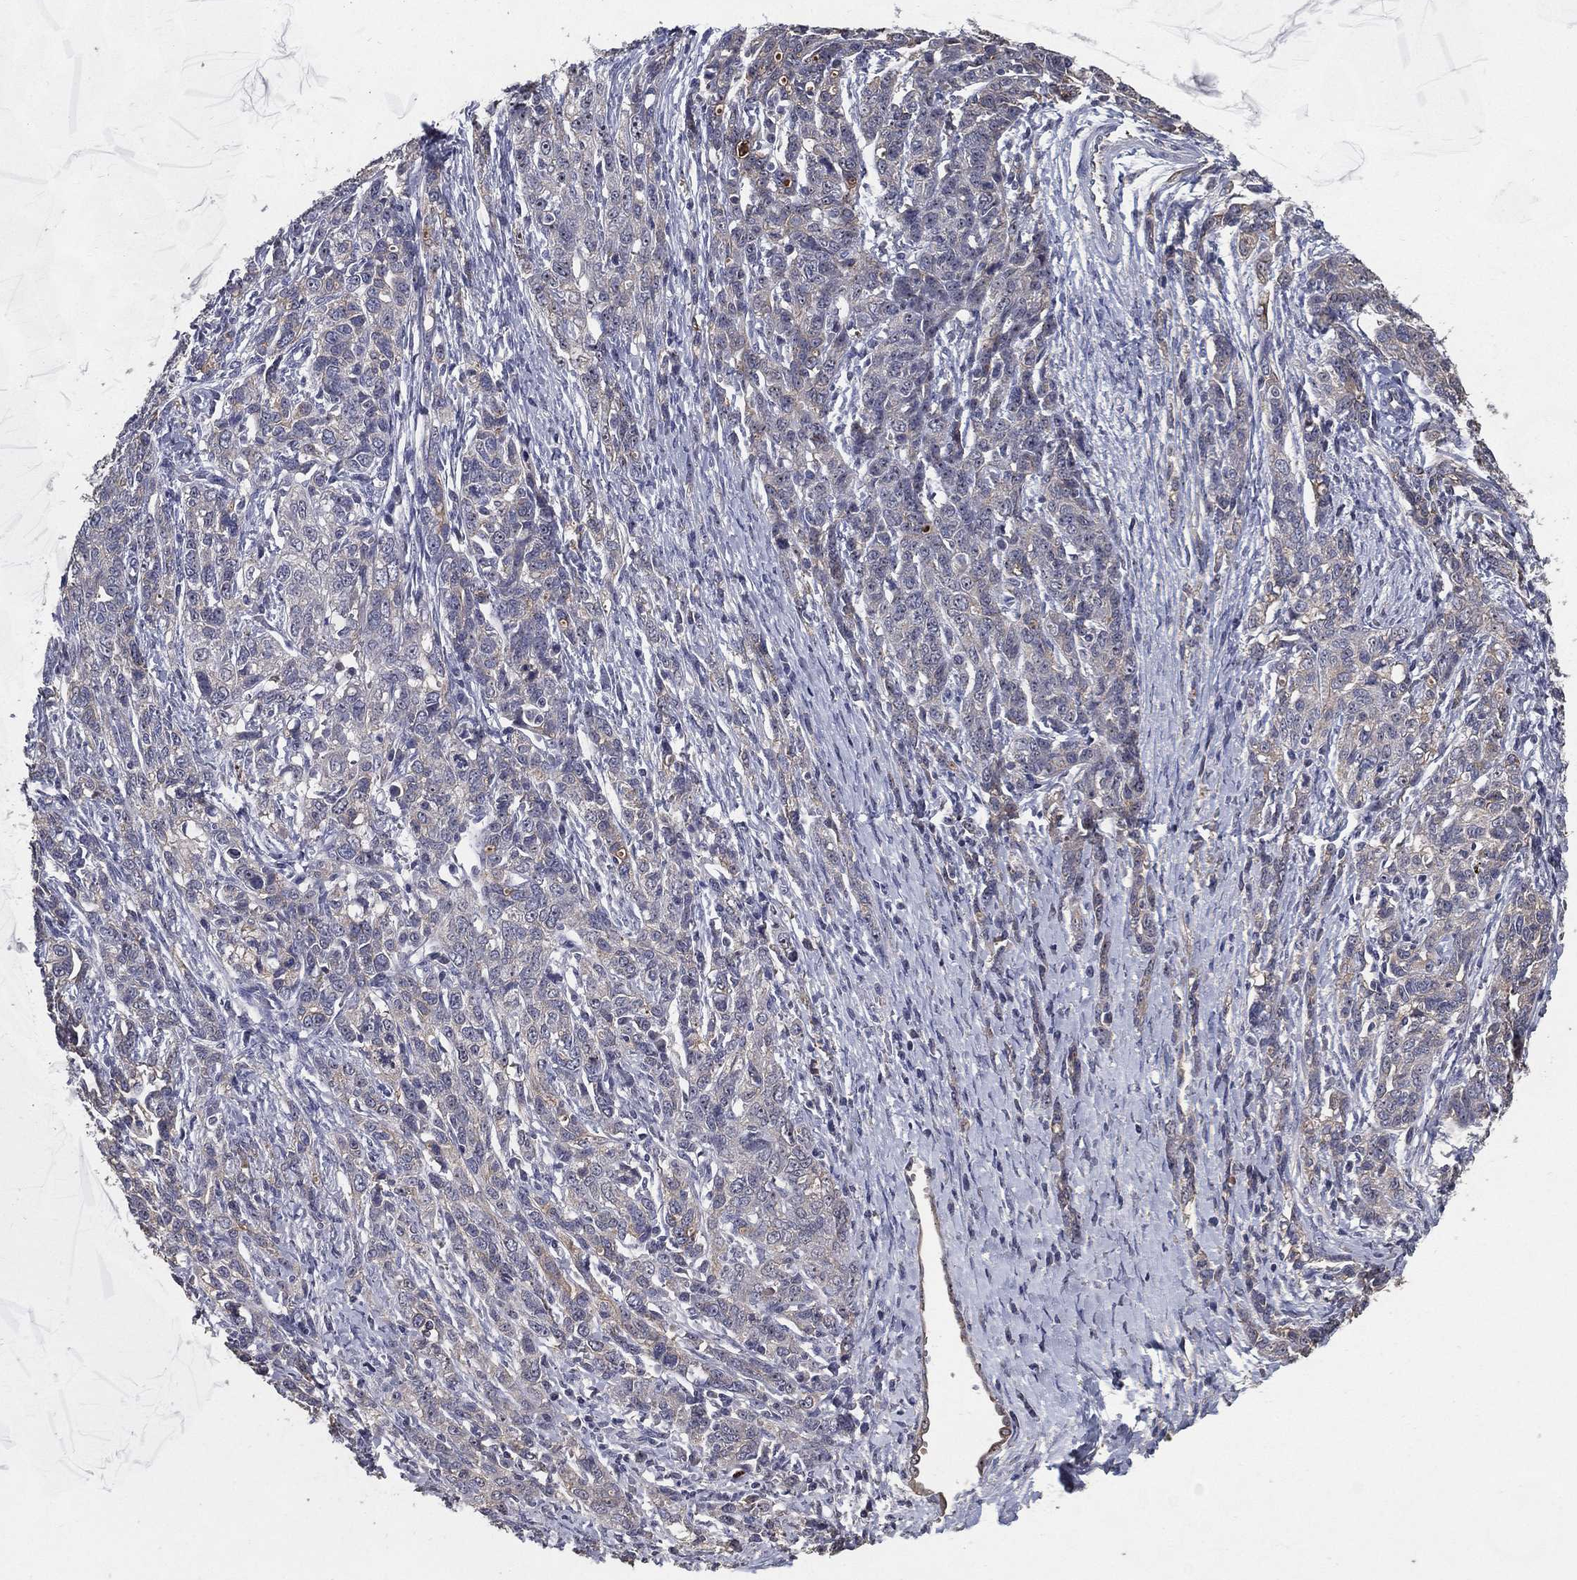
{"staining": {"intensity": "moderate", "quantity": "<25%", "location": "cytoplasmic/membranous"}, "tissue": "ovarian cancer", "cell_type": "Tumor cells", "image_type": "cancer", "snomed": [{"axis": "morphology", "description": "Cystadenocarcinoma, serous, NOS"}, {"axis": "topography", "description": "Ovary"}], "caption": "An immunohistochemistry micrograph of tumor tissue is shown. Protein staining in brown labels moderate cytoplasmic/membranous positivity in serous cystadenocarcinoma (ovarian) within tumor cells.", "gene": "EFNA1", "patient": {"sex": "female", "age": 71}}